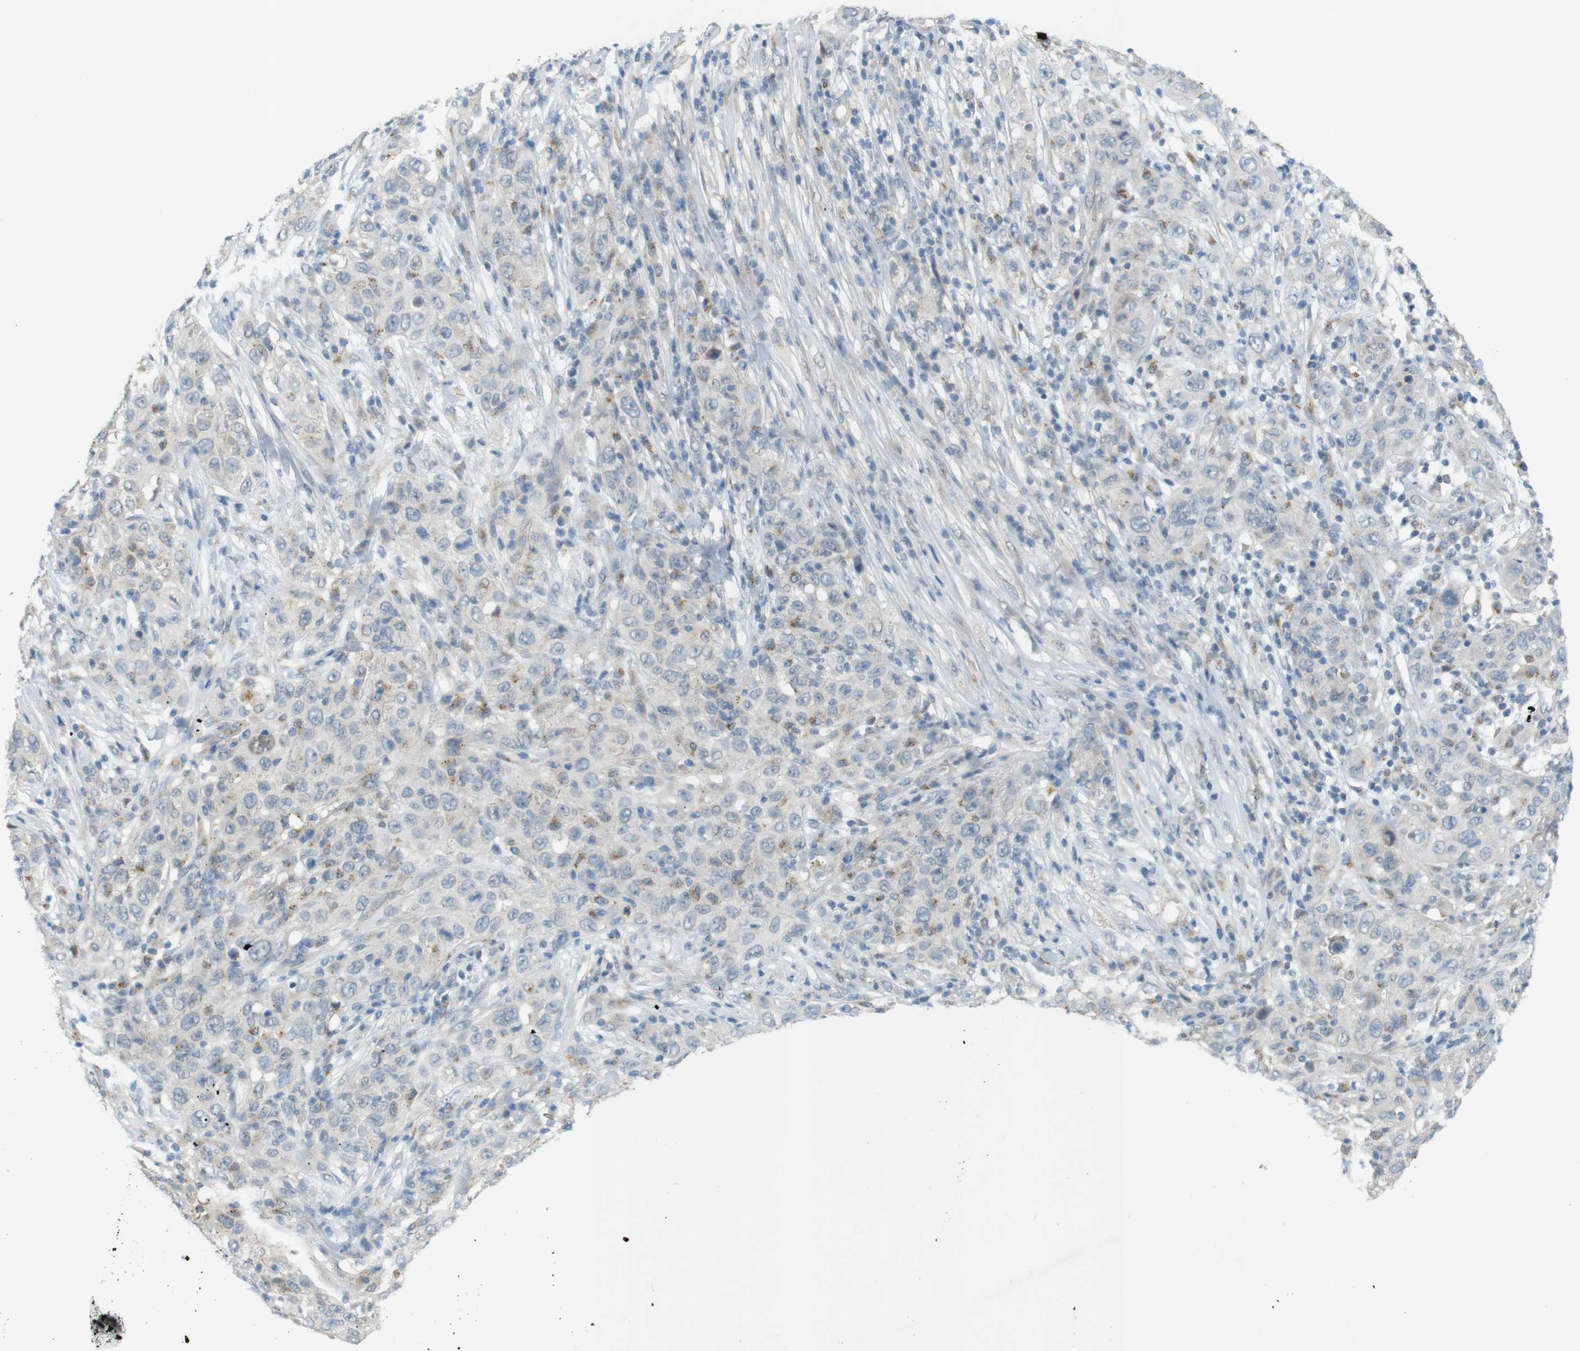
{"staining": {"intensity": "moderate", "quantity": "<25%", "location": "cytoplasmic/membranous"}, "tissue": "skin cancer", "cell_type": "Tumor cells", "image_type": "cancer", "snomed": [{"axis": "morphology", "description": "Squamous cell carcinoma, NOS"}, {"axis": "topography", "description": "Skin"}], "caption": "The micrograph demonstrates staining of skin squamous cell carcinoma, revealing moderate cytoplasmic/membranous protein expression (brown color) within tumor cells.", "gene": "UGT8", "patient": {"sex": "female", "age": 88}}